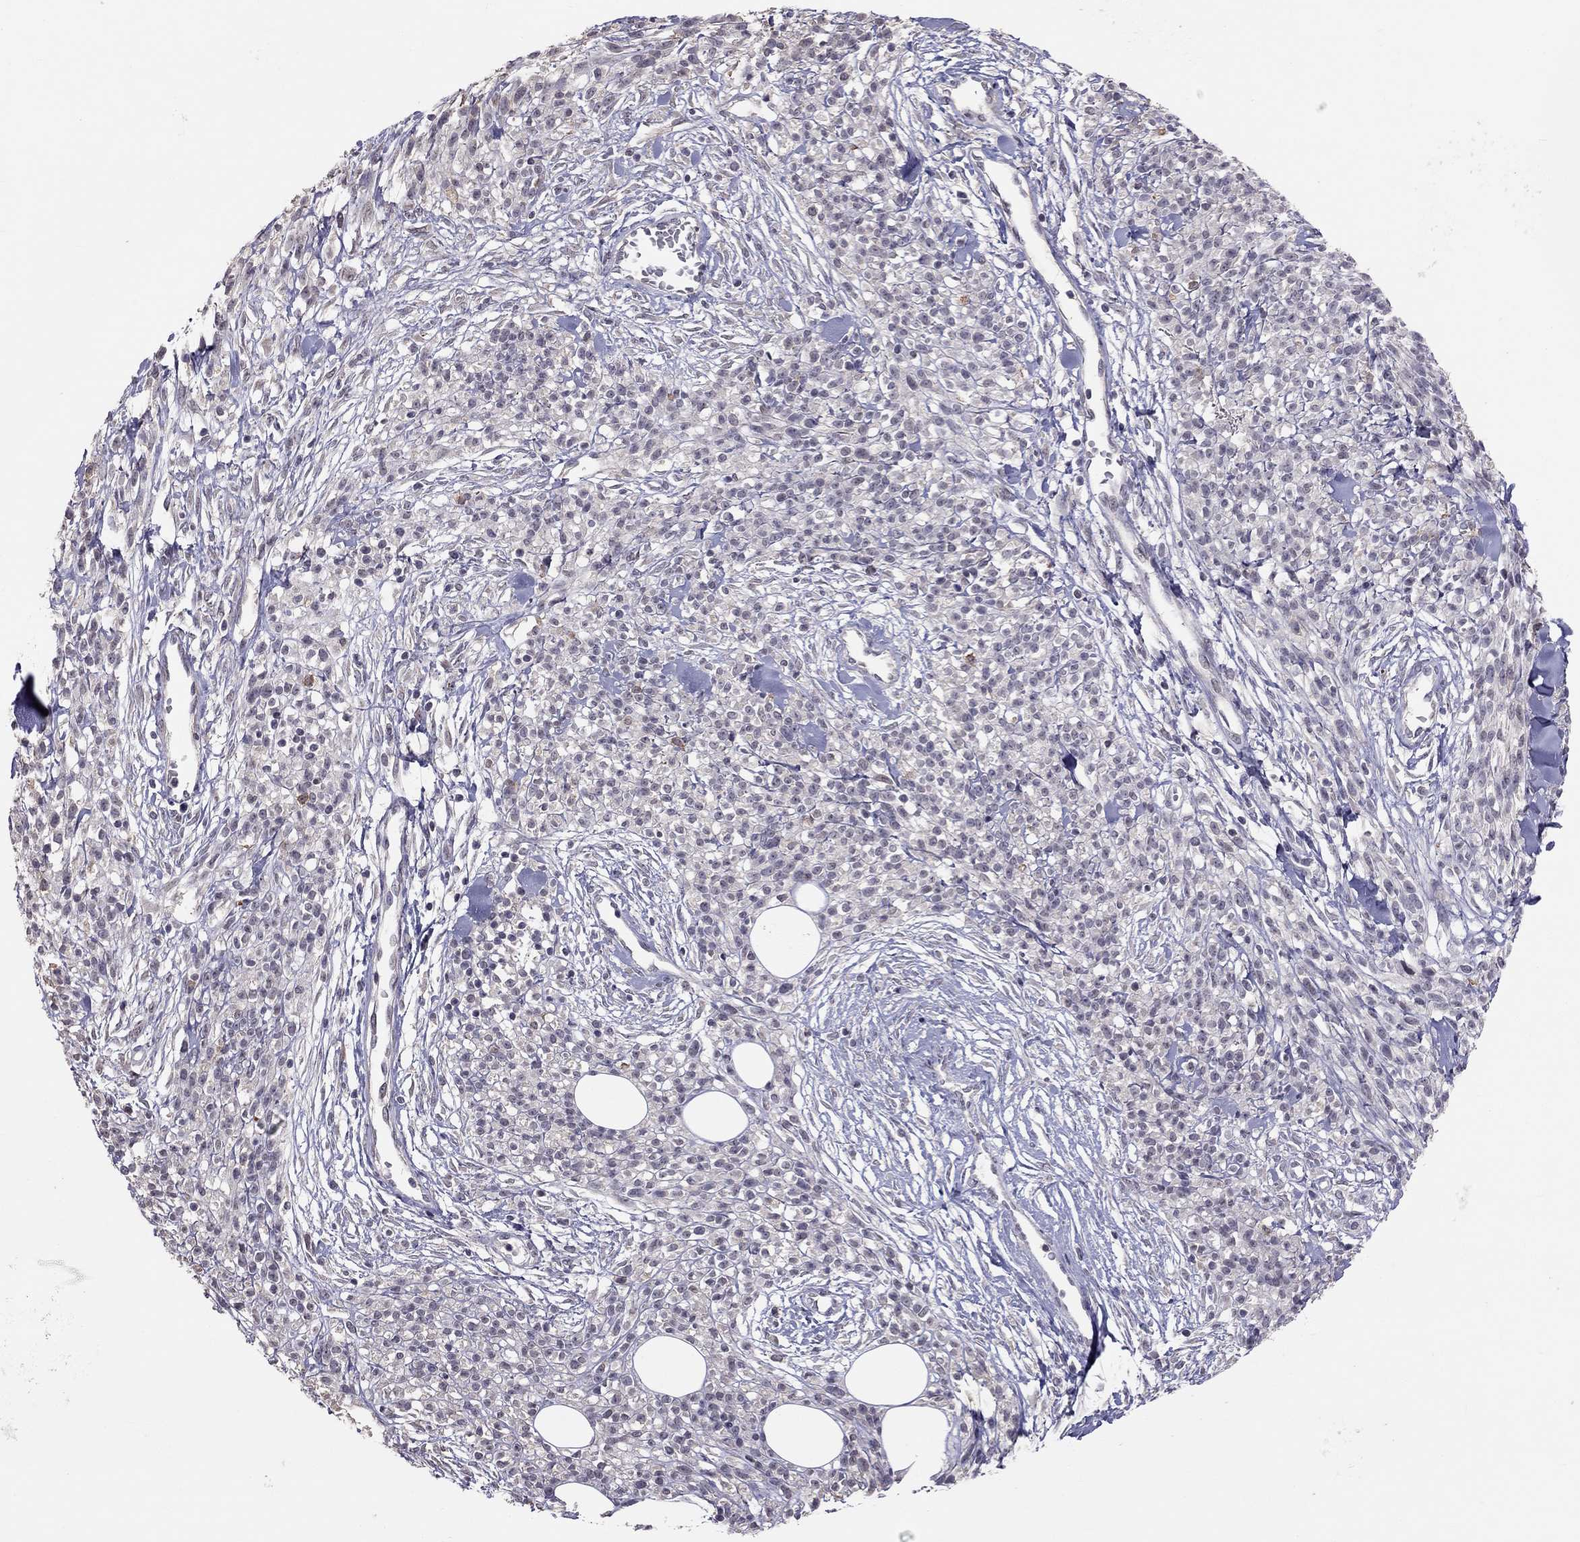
{"staining": {"intensity": "negative", "quantity": "none", "location": "none"}, "tissue": "melanoma", "cell_type": "Tumor cells", "image_type": "cancer", "snomed": [{"axis": "morphology", "description": "Malignant melanoma, NOS"}, {"axis": "topography", "description": "Skin"}, {"axis": "topography", "description": "Skin of trunk"}], "caption": "Immunohistochemistry (IHC) of human malignant melanoma shows no expression in tumor cells.", "gene": "HSF2BP", "patient": {"sex": "male", "age": 74}}